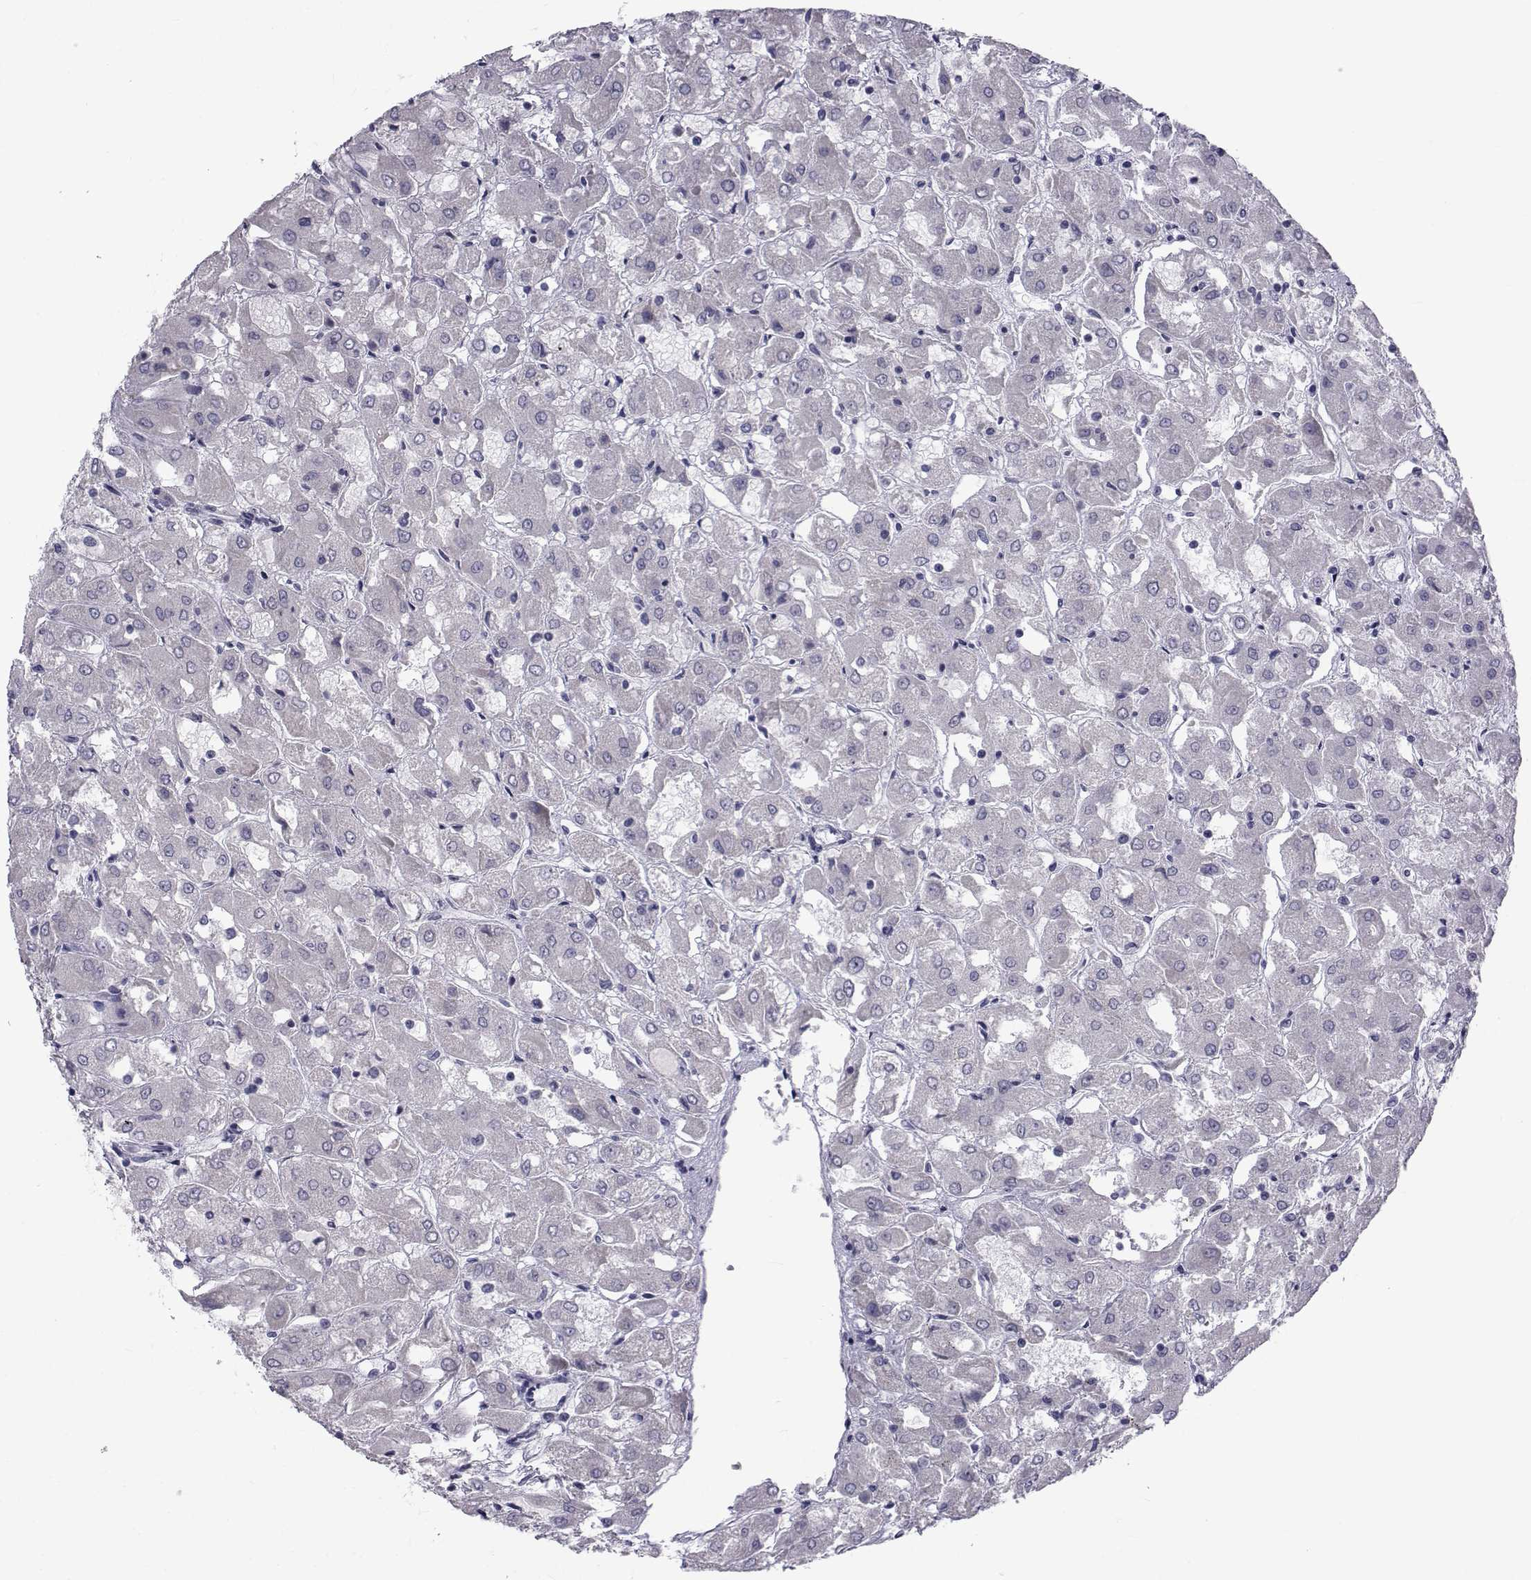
{"staining": {"intensity": "weak", "quantity": ">75%", "location": "cytoplasmic/membranous"}, "tissue": "renal cancer", "cell_type": "Tumor cells", "image_type": "cancer", "snomed": [{"axis": "morphology", "description": "Adenocarcinoma, NOS"}, {"axis": "topography", "description": "Kidney"}], "caption": "IHC image of renal cancer (adenocarcinoma) stained for a protein (brown), which shows low levels of weak cytoplasmic/membranous staining in approximately >75% of tumor cells.", "gene": "FDXR", "patient": {"sex": "male", "age": 72}}